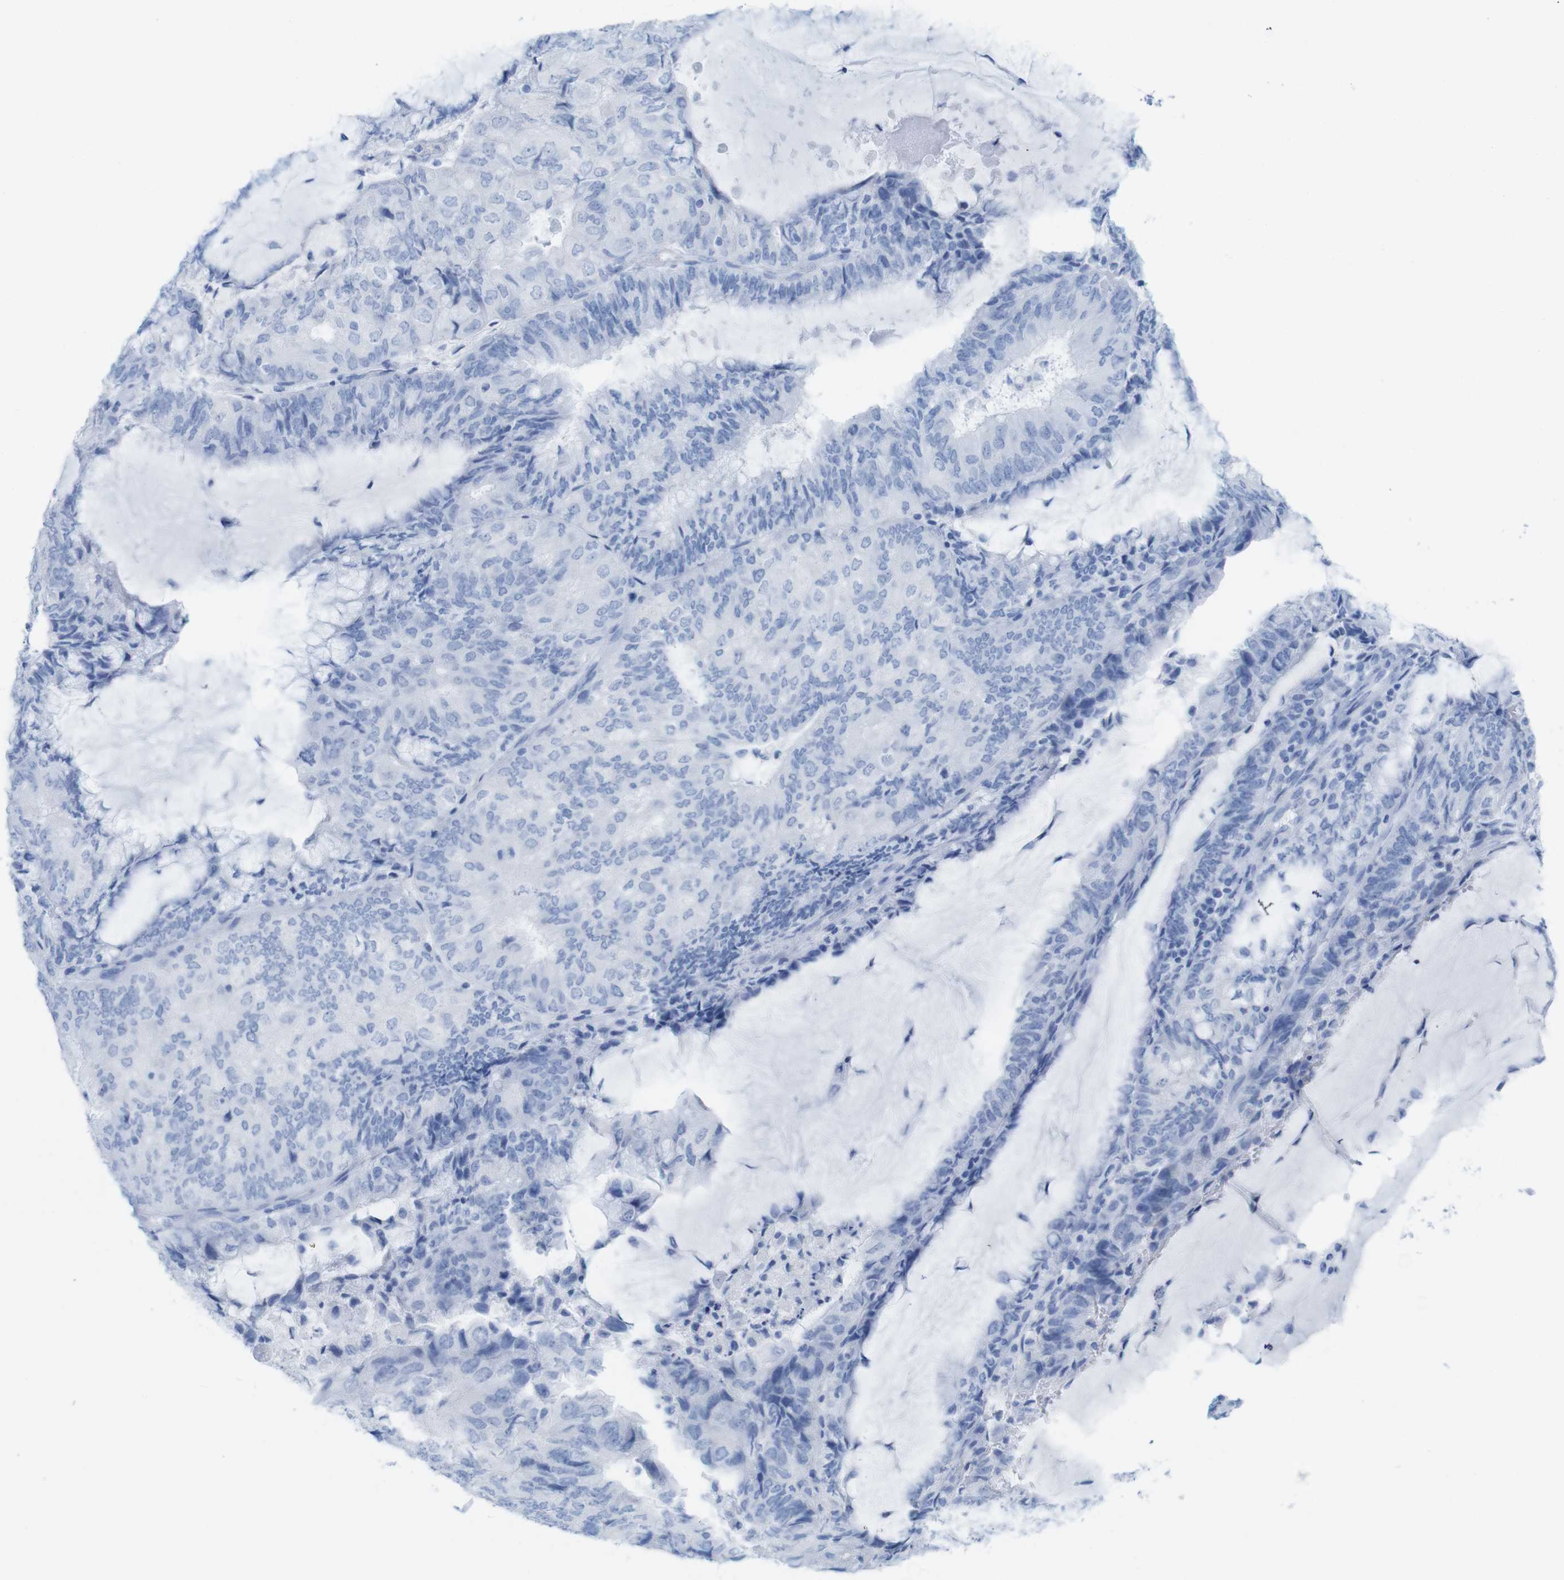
{"staining": {"intensity": "negative", "quantity": "none", "location": "none"}, "tissue": "endometrial cancer", "cell_type": "Tumor cells", "image_type": "cancer", "snomed": [{"axis": "morphology", "description": "Adenocarcinoma, NOS"}, {"axis": "topography", "description": "Endometrium"}], "caption": "High power microscopy micrograph of an IHC histopathology image of endometrial cancer (adenocarcinoma), revealing no significant staining in tumor cells.", "gene": "MYH7", "patient": {"sex": "female", "age": 81}}